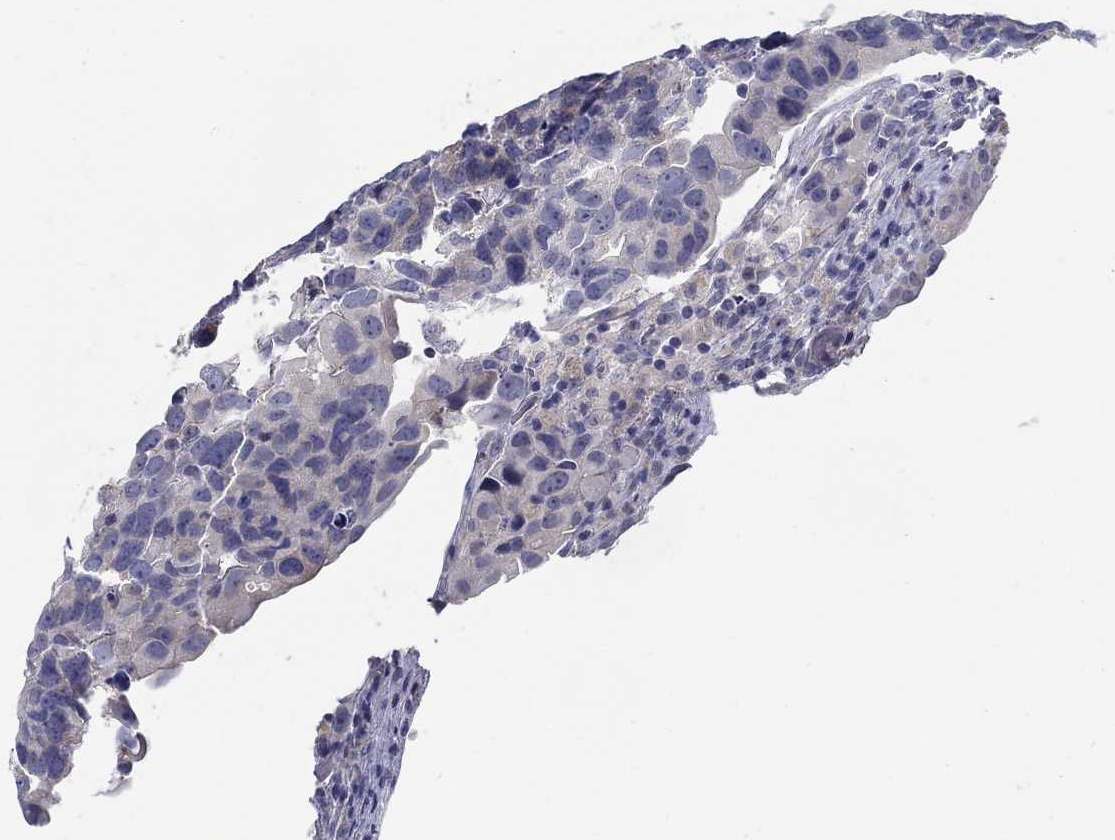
{"staining": {"intensity": "negative", "quantity": "none", "location": "none"}, "tissue": "urothelial cancer", "cell_type": "Tumor cells", "image_type": "cancer", "snomed": [{"axis": "morphology", "description": "Urothelial carcinoma, High grade"}, {"axis": "topography", "description": "Urinary bladder"}], "caption": "Immunohistochemistry photomicrograph of neoplastic tissue: urothelial carcinoma (high-grade) stained with DAB demonstrates no significant protein expression in tumor cells.", "gene": "ABCA4", "patient": {"sex": "male", "age": 60}}